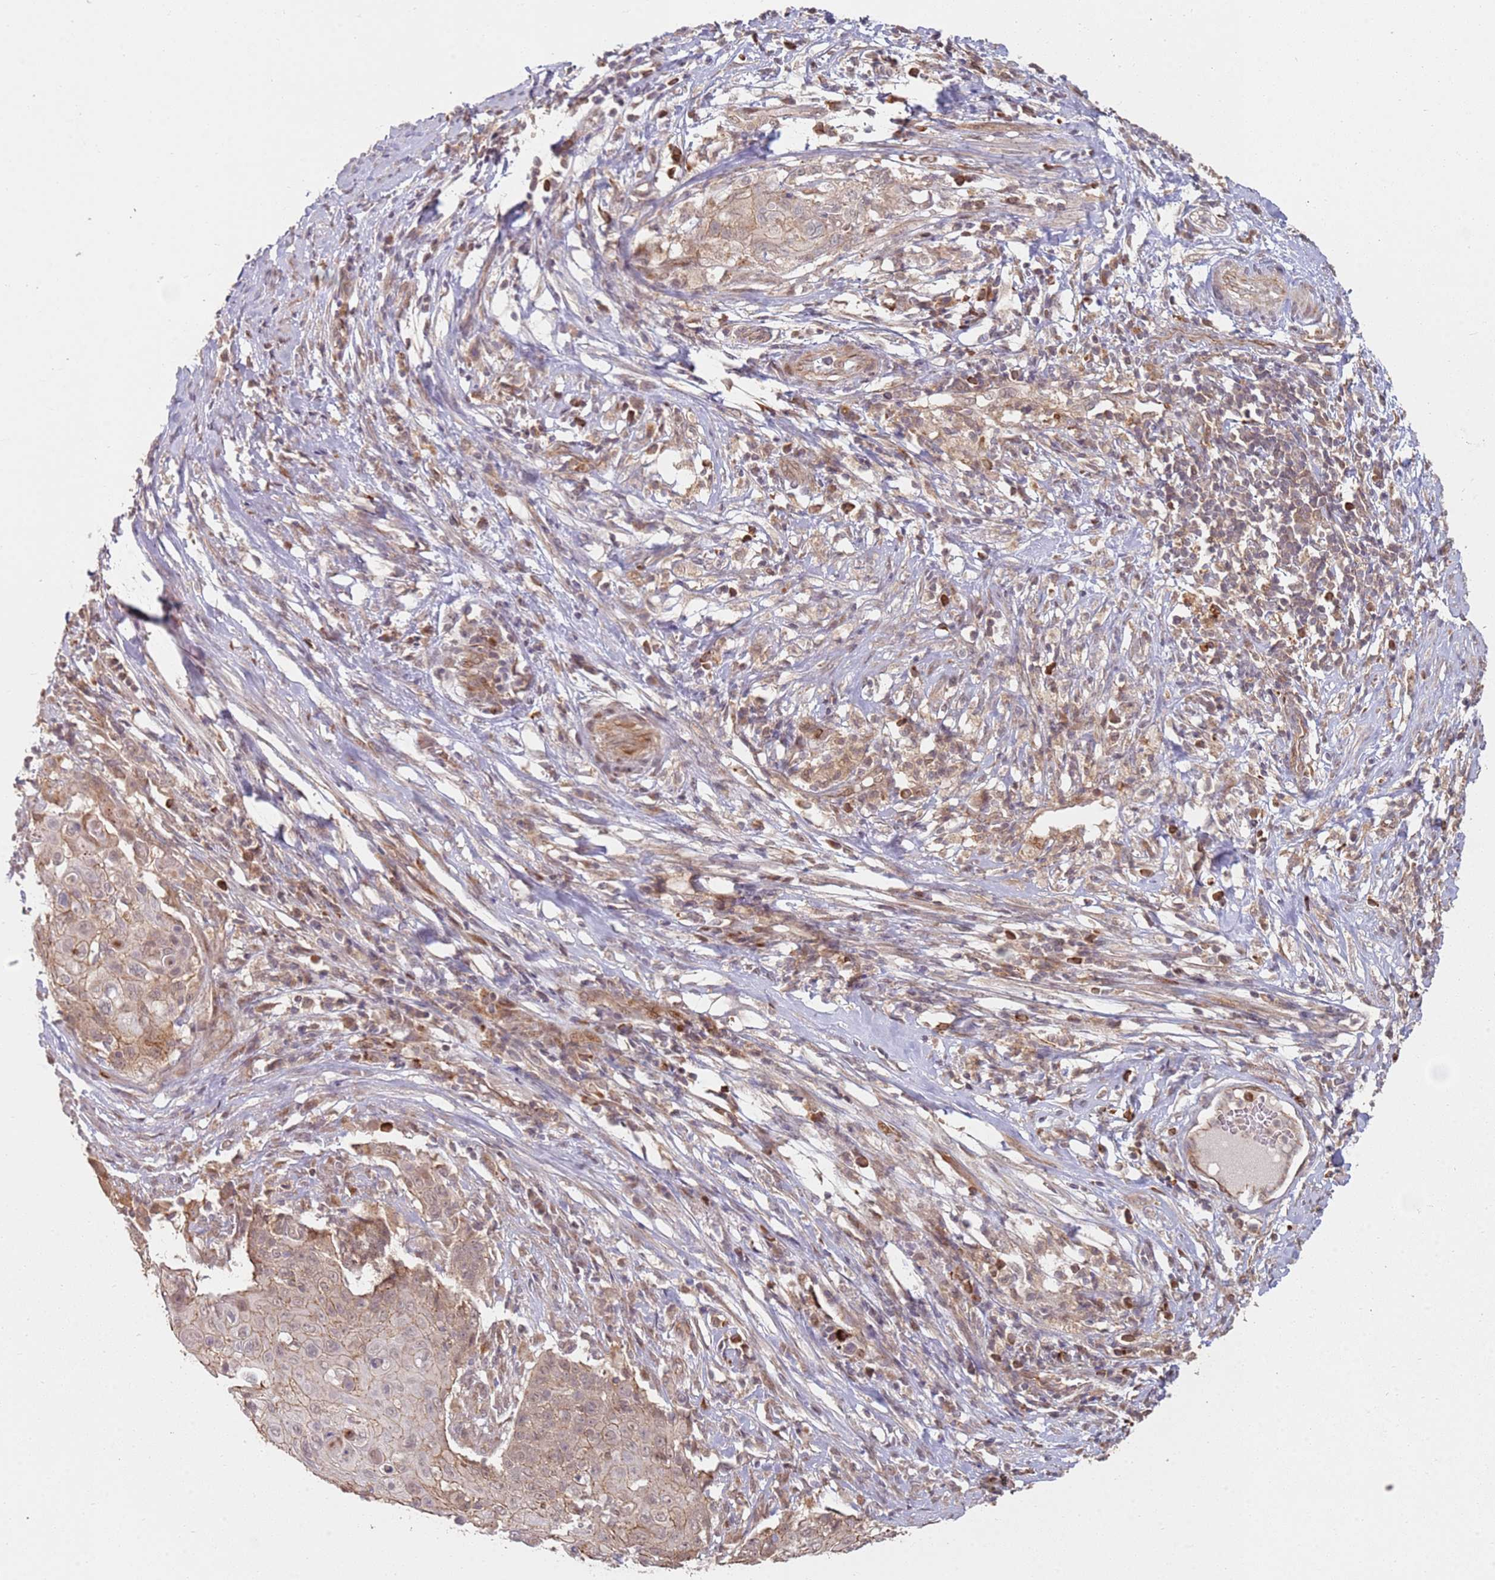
{"staining": {"intensity": "weak", "quantity": "25%-75%", "location": "cytoplasmic/membranous"}, "tissue": "cervical cancer", "cell_type": "Tumor cells", "image_type": "cancer", "snomed": [{"axis": "morphology", "description": "Squamous cell carcinoma, NOS"}, {"axis": "topography", "description": "Cervix"}], "caption": "Cervical cancer (squamous cell carcinoma) stained with DAB IHC reveals low levels of weak cytoplasmic/membranous expression in about 25%-75% of tumor cells. The staining was performed using DAB (3,3'-diaminobenzidine), with brown indicating positive protein expression. Nuclei are stained blue with hematoxylin.", "gene": "MPEG1", "patient": {"sex": "female", "age": 39}}